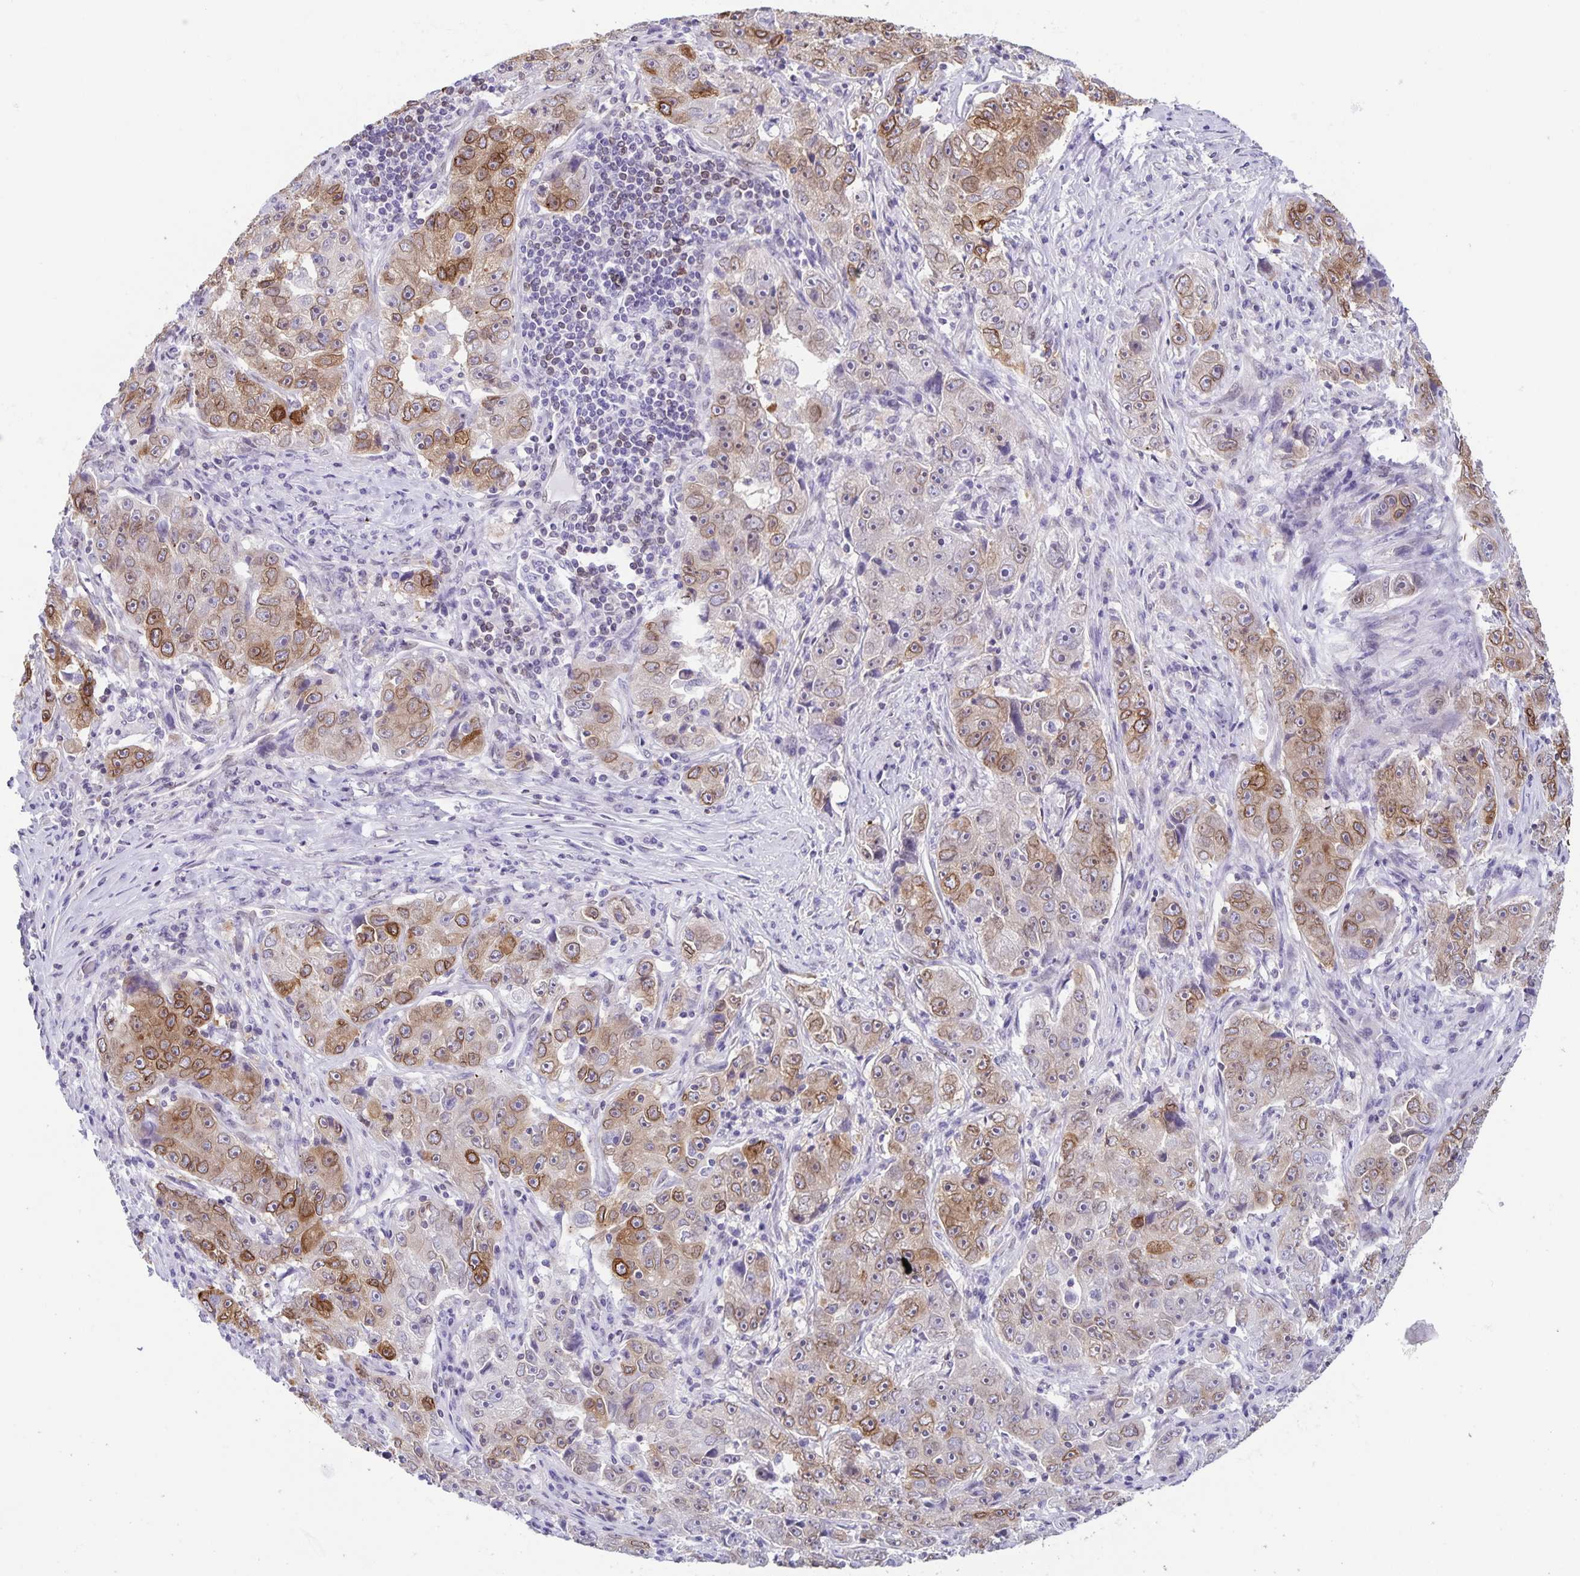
{"staining": {"intensity": "moderate", "quantity": ">75%", "location": "cytoplasmic/membranous,nuclear"}, "tissue": "lung cancer", "cell_type": "Tumor cells", "image_type": "cancer", "snomed": [{"axis": "morphology", "description": "Normal morphology"}, {"axis": "morphology", "description": "Adenocarcinoma, NOS"}, {"axis": "topography", "description": "Lymph node"}, {"axis": "topography", "description": "Lung"}], "caption": "Protein expression analysis of human lung cancer (adenocarcinoma) reveals moderate cytoplasmic/membranous and nuclear staining in about >75% of tumor cells.", "gene": "SYNE2", "patient": {"sex": "female", "age": 57}}